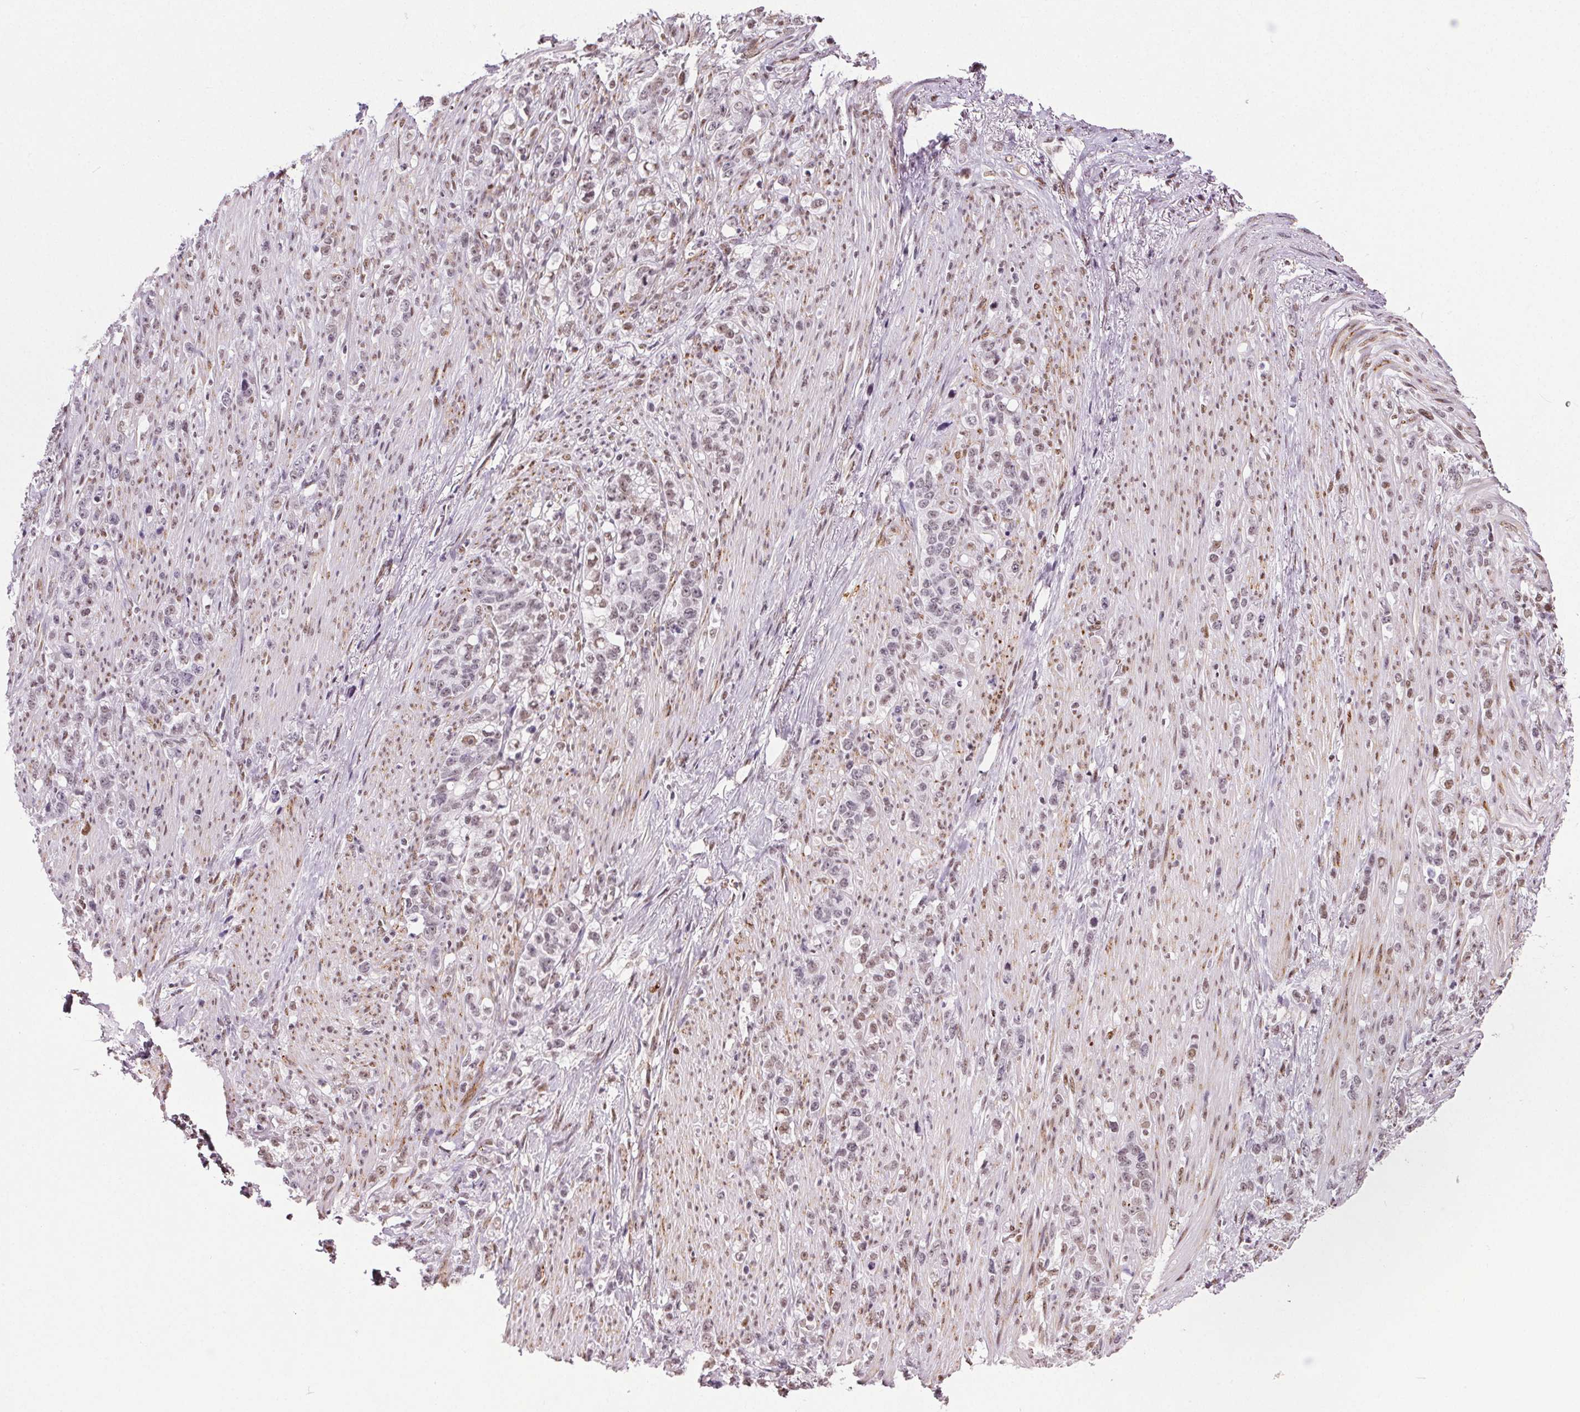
{"staining": {"intensity": "weak", "quantity": "<25%", "location": "nuclear"}, "tissue": "stomach cancer", "cell_type": "Tumor cells", "image_type": "cancer", "snomed": [{"axis": "morphology", "description": "Adenocarcinoma, NOS"}, {"axis": "topography", "description": "Stomach, lower"}], "caption": "An IHC photomicrograph of stomach cancer (adenocarcinoma) is shown. There is no staining in tumor cells of stomach cancer (adenocarcinoma).", "gene": "GP6", "patient": {"sex": "male", "age": 88}}